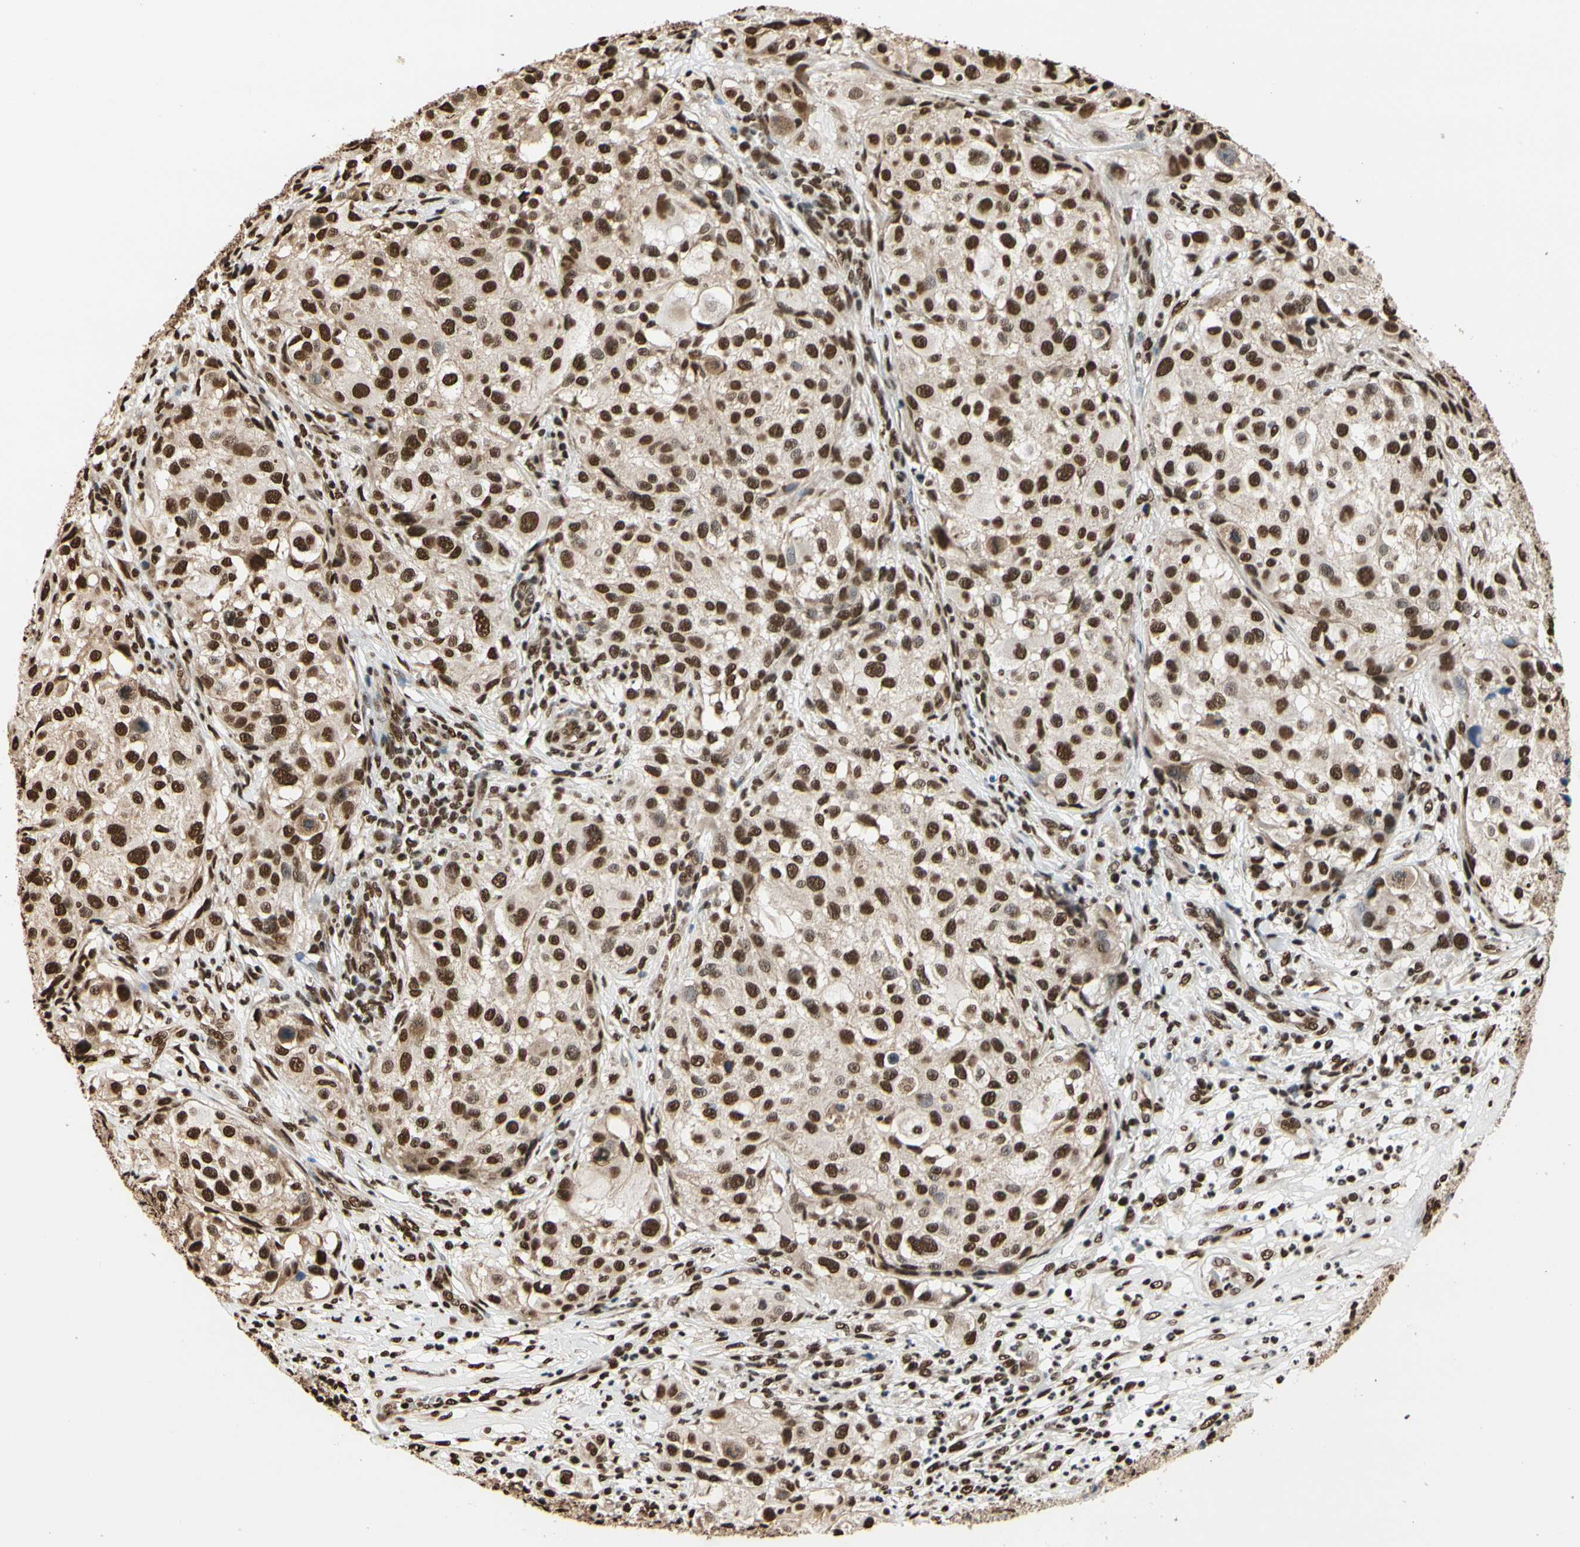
{"staining": {"intensity": "strong", "quantity": ">75%", "location": "nuclear"}, "tissue": "melanoma", "cell_type": "Tumor cells", "image_type": "cancer", "snomed": [{"axis": "morphology", "description": "Necrosis, NOS"}, {"axis": "morphology", "description": "Malignant melanoma, NOS"}, {"axis": "topography", "description": "Skin"}], "caption": "This image exhibits IHC staining of human malignant melanoma, with high strong nuclear expression in about >75% of tumor cells.", "gene": "HNRNPK", "patient": {"sex": "female", "age": 87}}